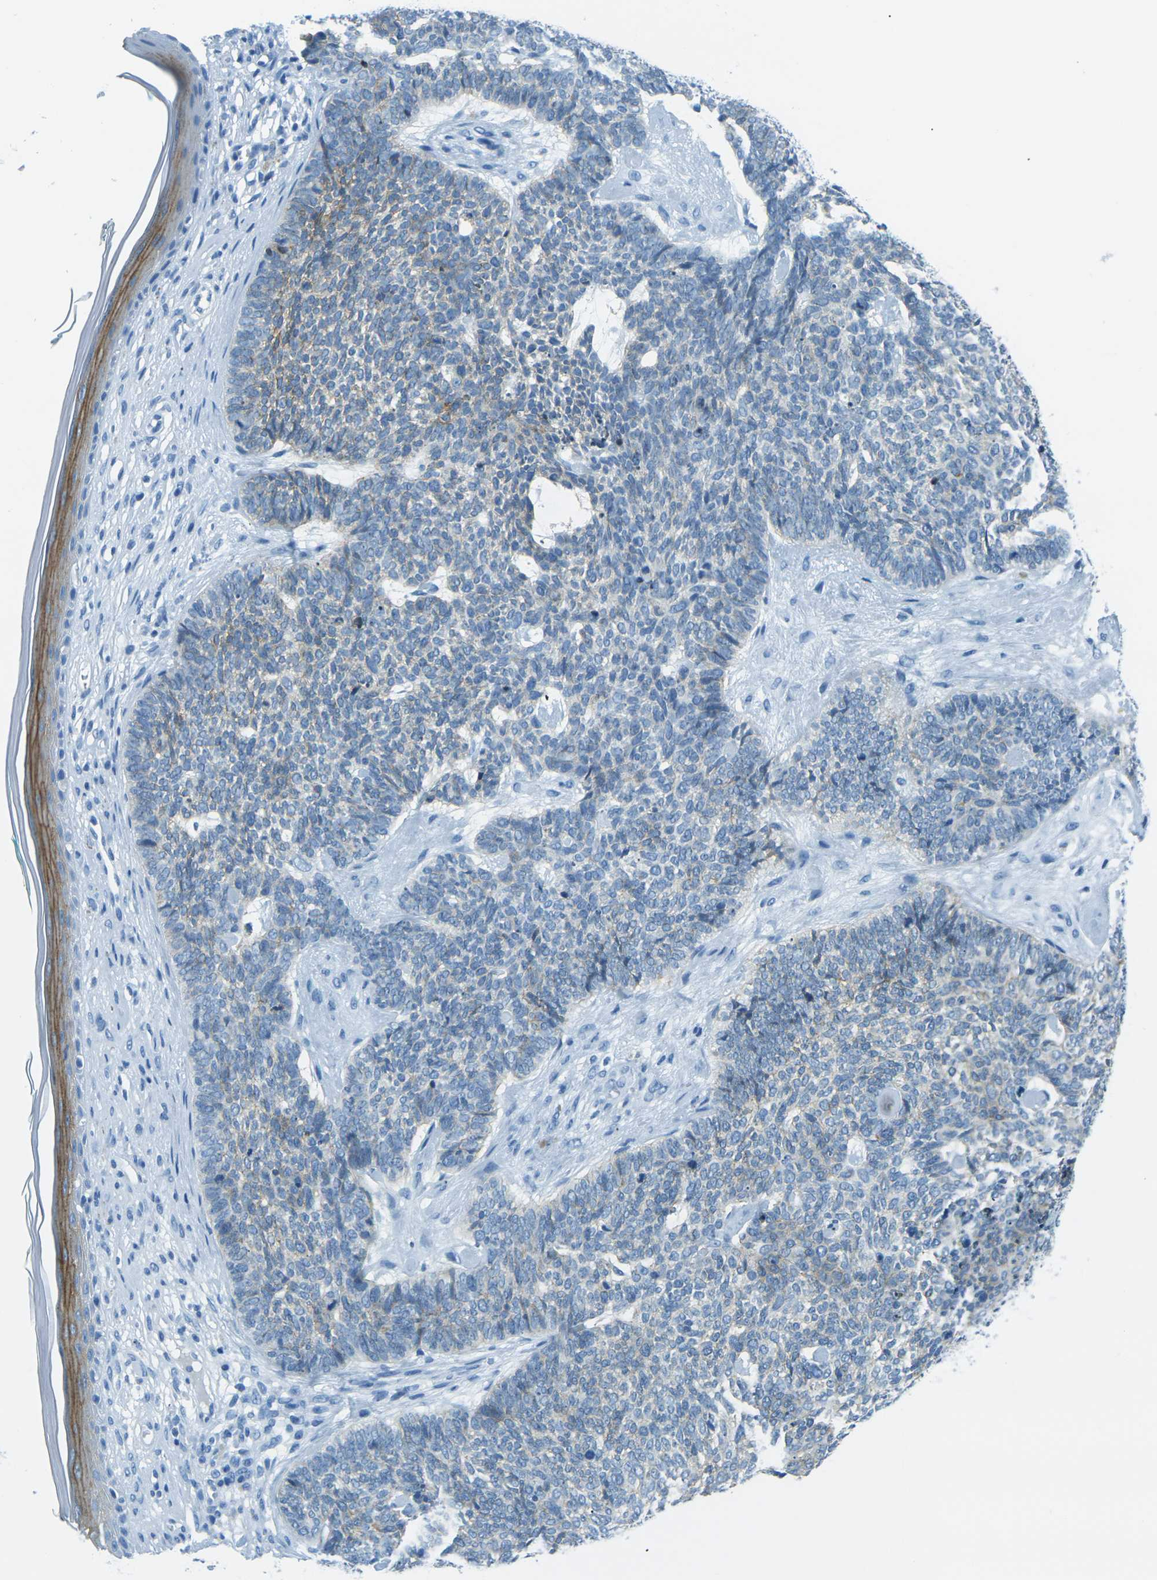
{"staining": {"intensity": "weak", "quantity": "<25%", "location": "cytoplasmic/membranous"}, "tissue": "skin cancer", "cell_type": "Tumor cells", "image_type": "cancer", "snomed": [{"axis": "morphology", "description": "Basal cell carcinoma"}, {"axis": "topography", "description": "Skin"}], "caption": "High power microscopy image of an IHC histopathology image of basal cell carcinoma (skin), revealing no significant expression in tumor cells. (DAB IHC, high magnification).", "gene": "OCLN", "patient": {"sex": "female", "age": 84}}